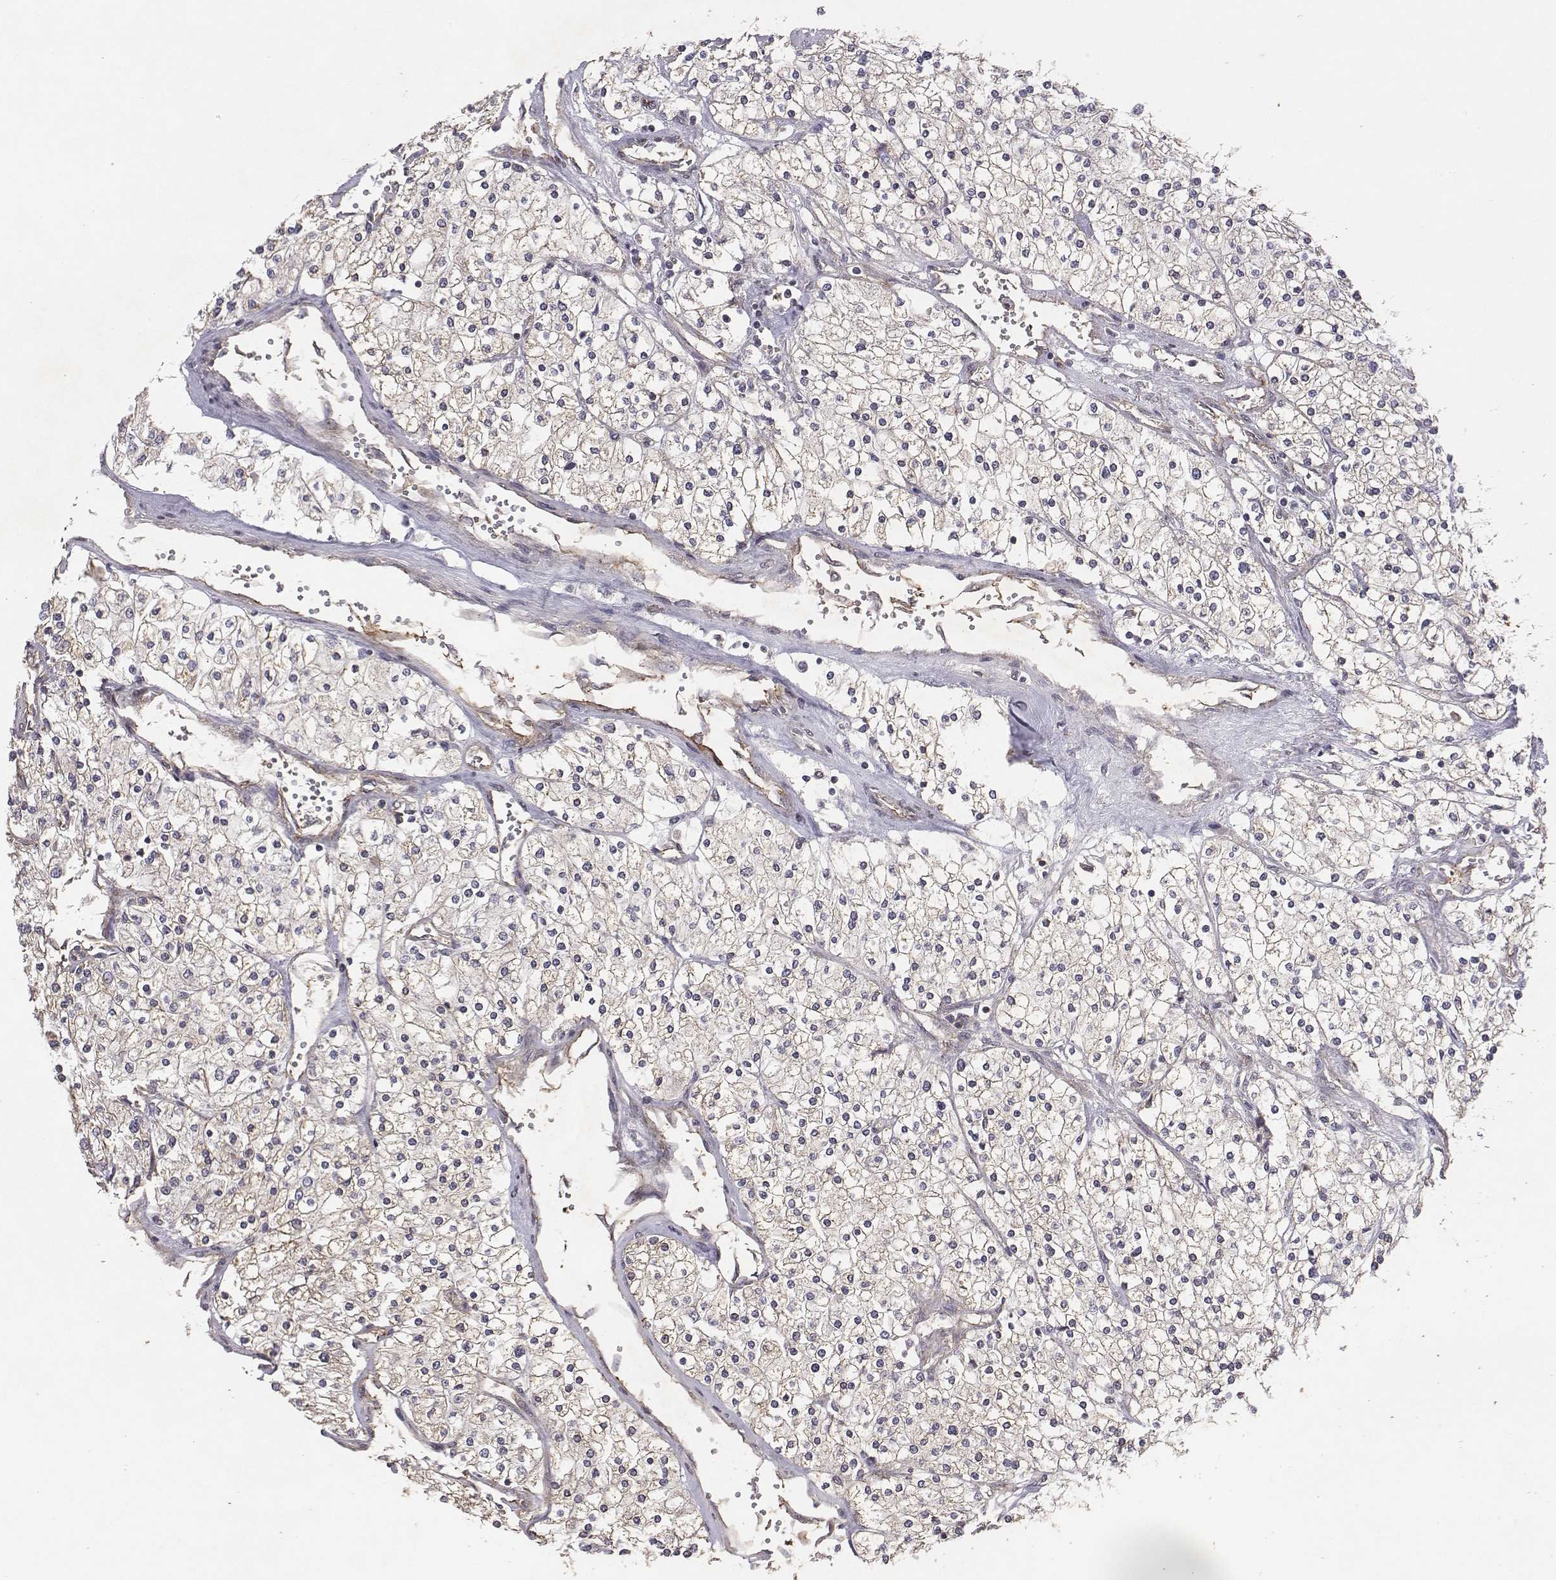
{"staining": {"intensity": "negative", "quantity": "none", "location": "none"}, "tissue": "renal cancer", "cell_type": "Tumor cells", "image_type": "cancer", "snomed": [{"axis": "morphology", "description": "Adenocarcinoma, NOS"}, {"axis": "topography", "description": "Kidney"}], "caption": "This histopathology image is of renal cancer stained with IHC to label a protein in brown with the nuclei are counter-stained blue. There is no expression in tumor cells.", "gene": "PTPRG", "patient": {"sex": "male", "age": 80}}